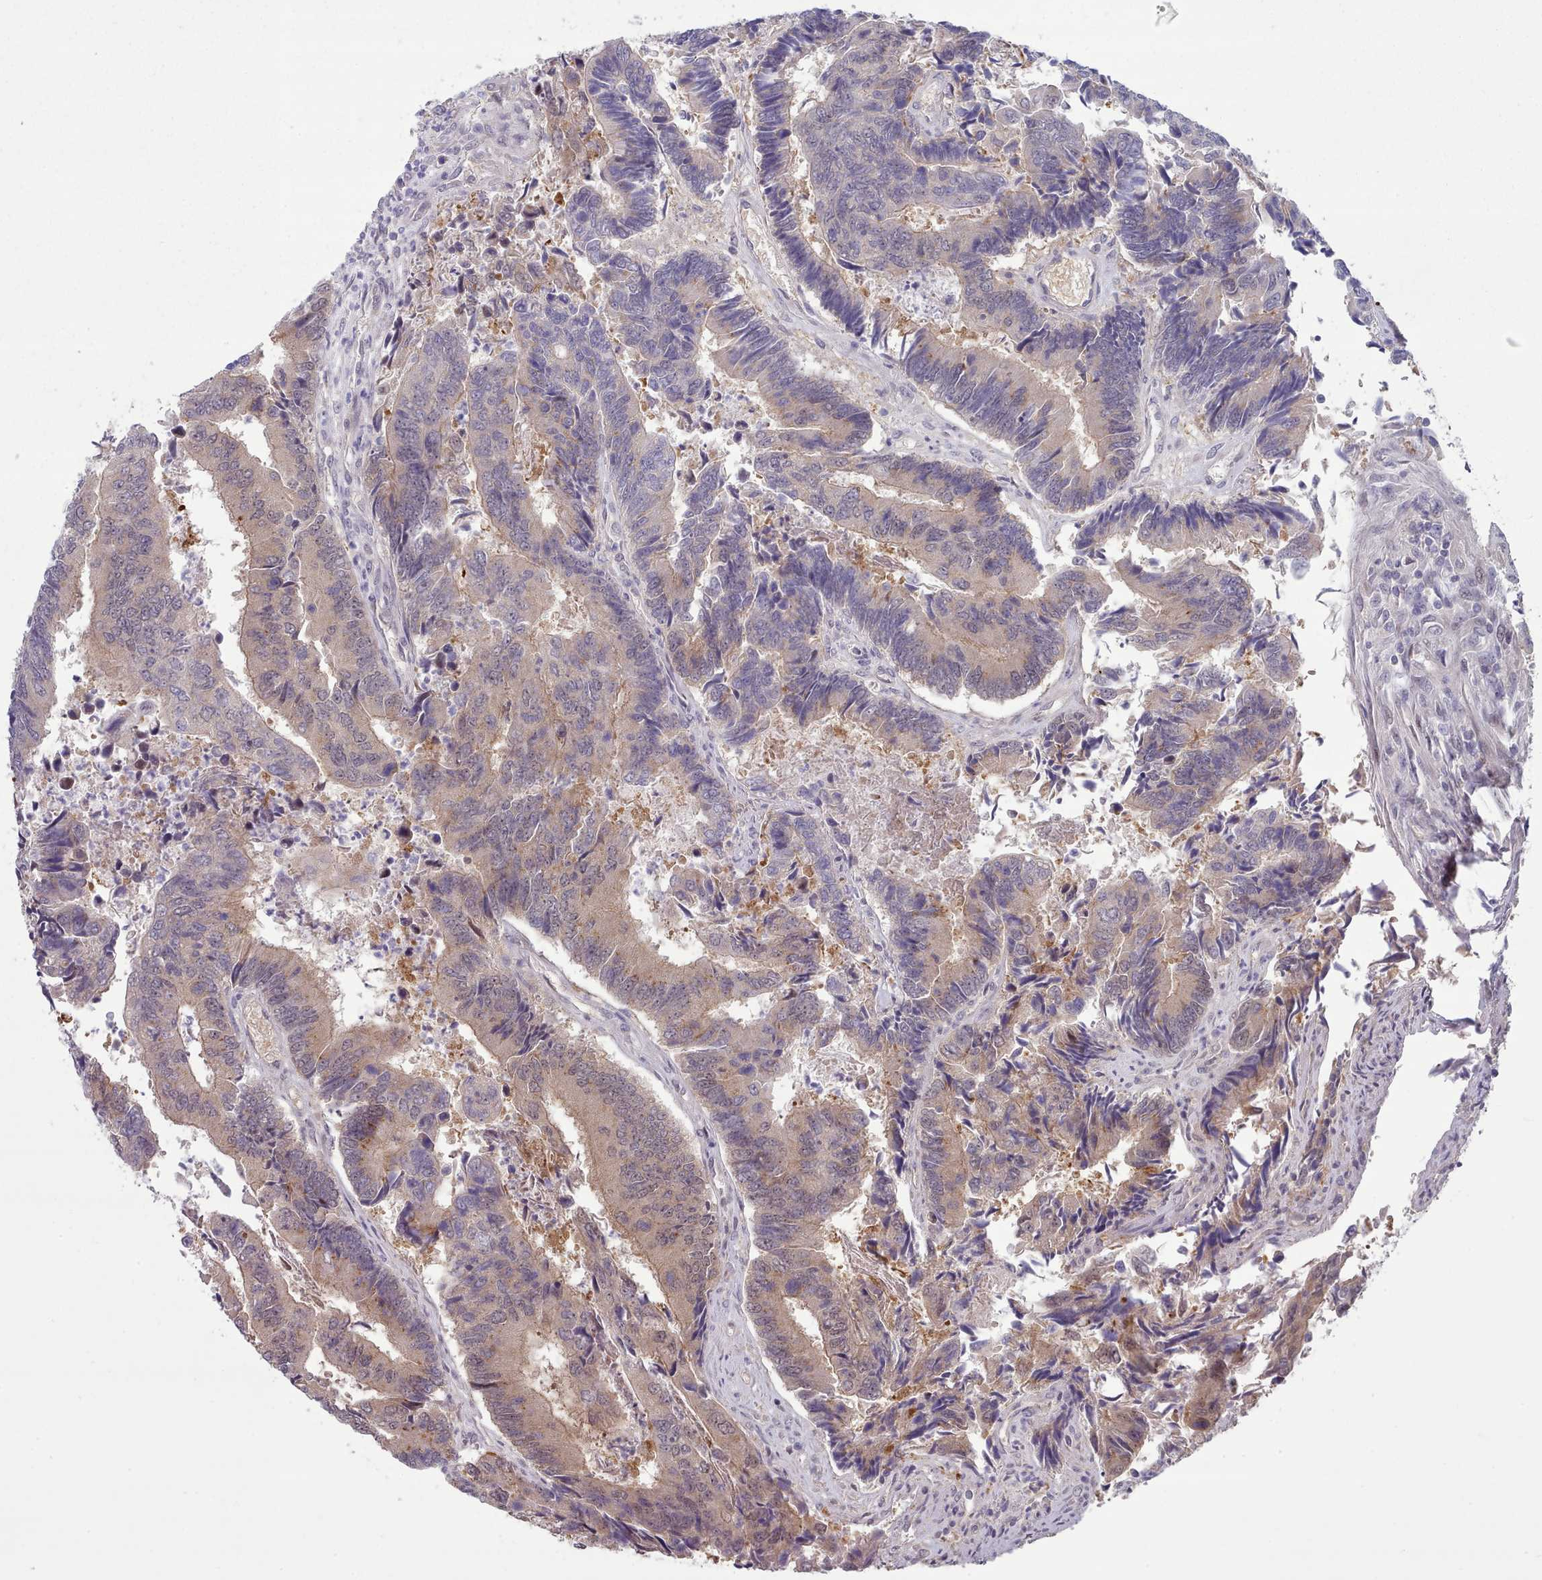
{"staining": {"intensity": "weak", "quantity": "<25%", "location": "cytoplasmic/membranous"}, "tissue": "colorectal cancer", "cell_type": "Tumor cells", "image_type": "cancer", "snomed": [{"axis": "morphology", "description": "Adenocarcinoma, NOS"}, {"axis": "topography", "description": "Colon"}], "caption": "Colorectal cancer (adenocarcinoma) was stained to show a protein in brown. There is no significant expression in tumor cells. (Immunohistochemistry (ihc), brightfield microscopy, high magnification).", "gene": "CLNS1A", "patient": {"sex": "female", "age": 67}}